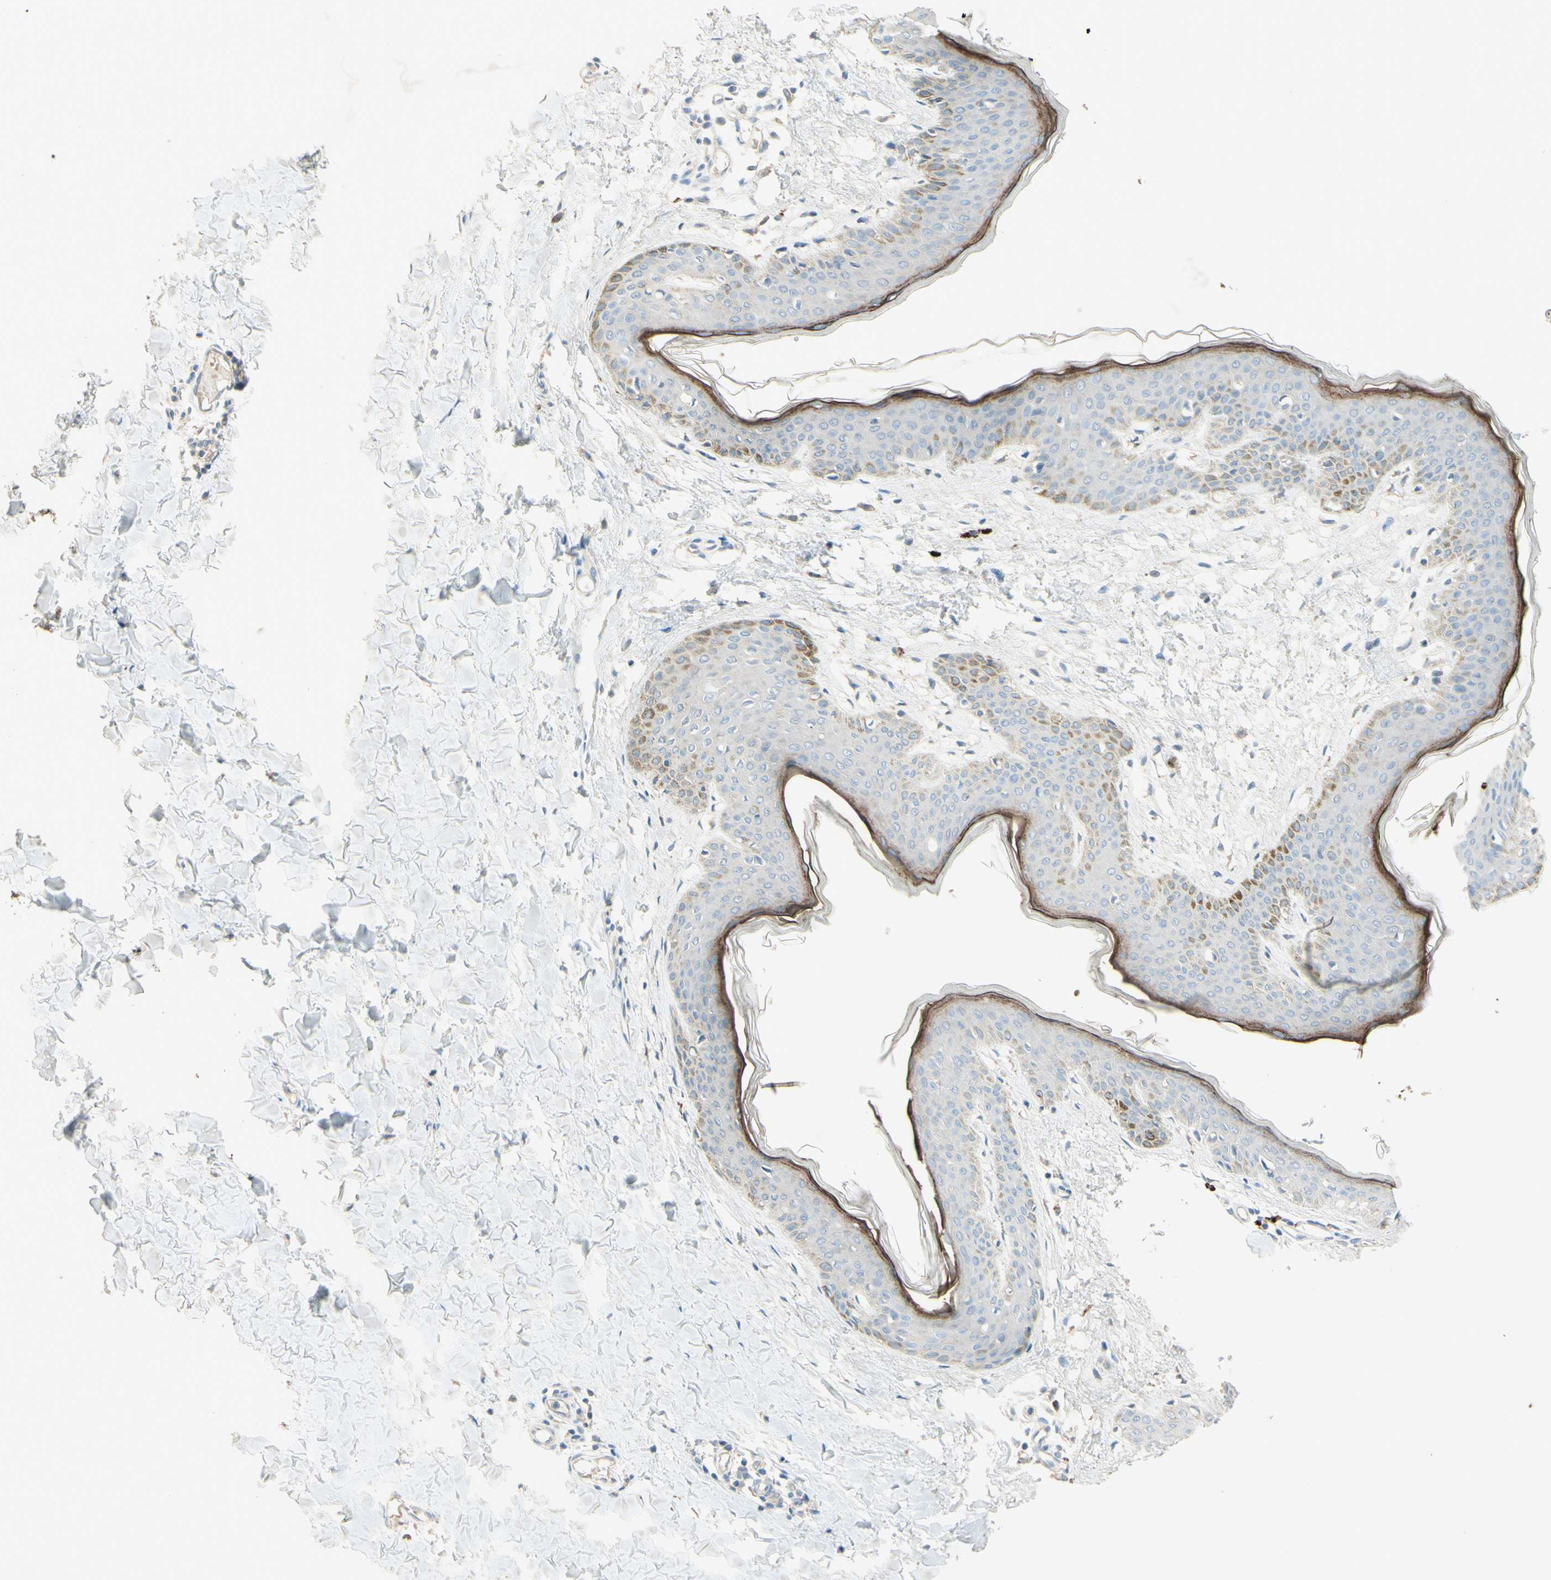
{"staining": {"intensity": "negative", "quantity": "none", "location": "none"}, "tissue": "skin", "cell_type": "Fibroblasts", "image_type": "normal", "snomed": [{"axis": "morphology", "description": "Normal tissue, NOS"}, {"axis": "topography", "description": "Skin"}], "caption": "IHC image of normal skin stained for a protein (brown), which displays no staining in fibroblasts.", "gene": "IL2", "patient": {"sex": "female", "age": 17}}